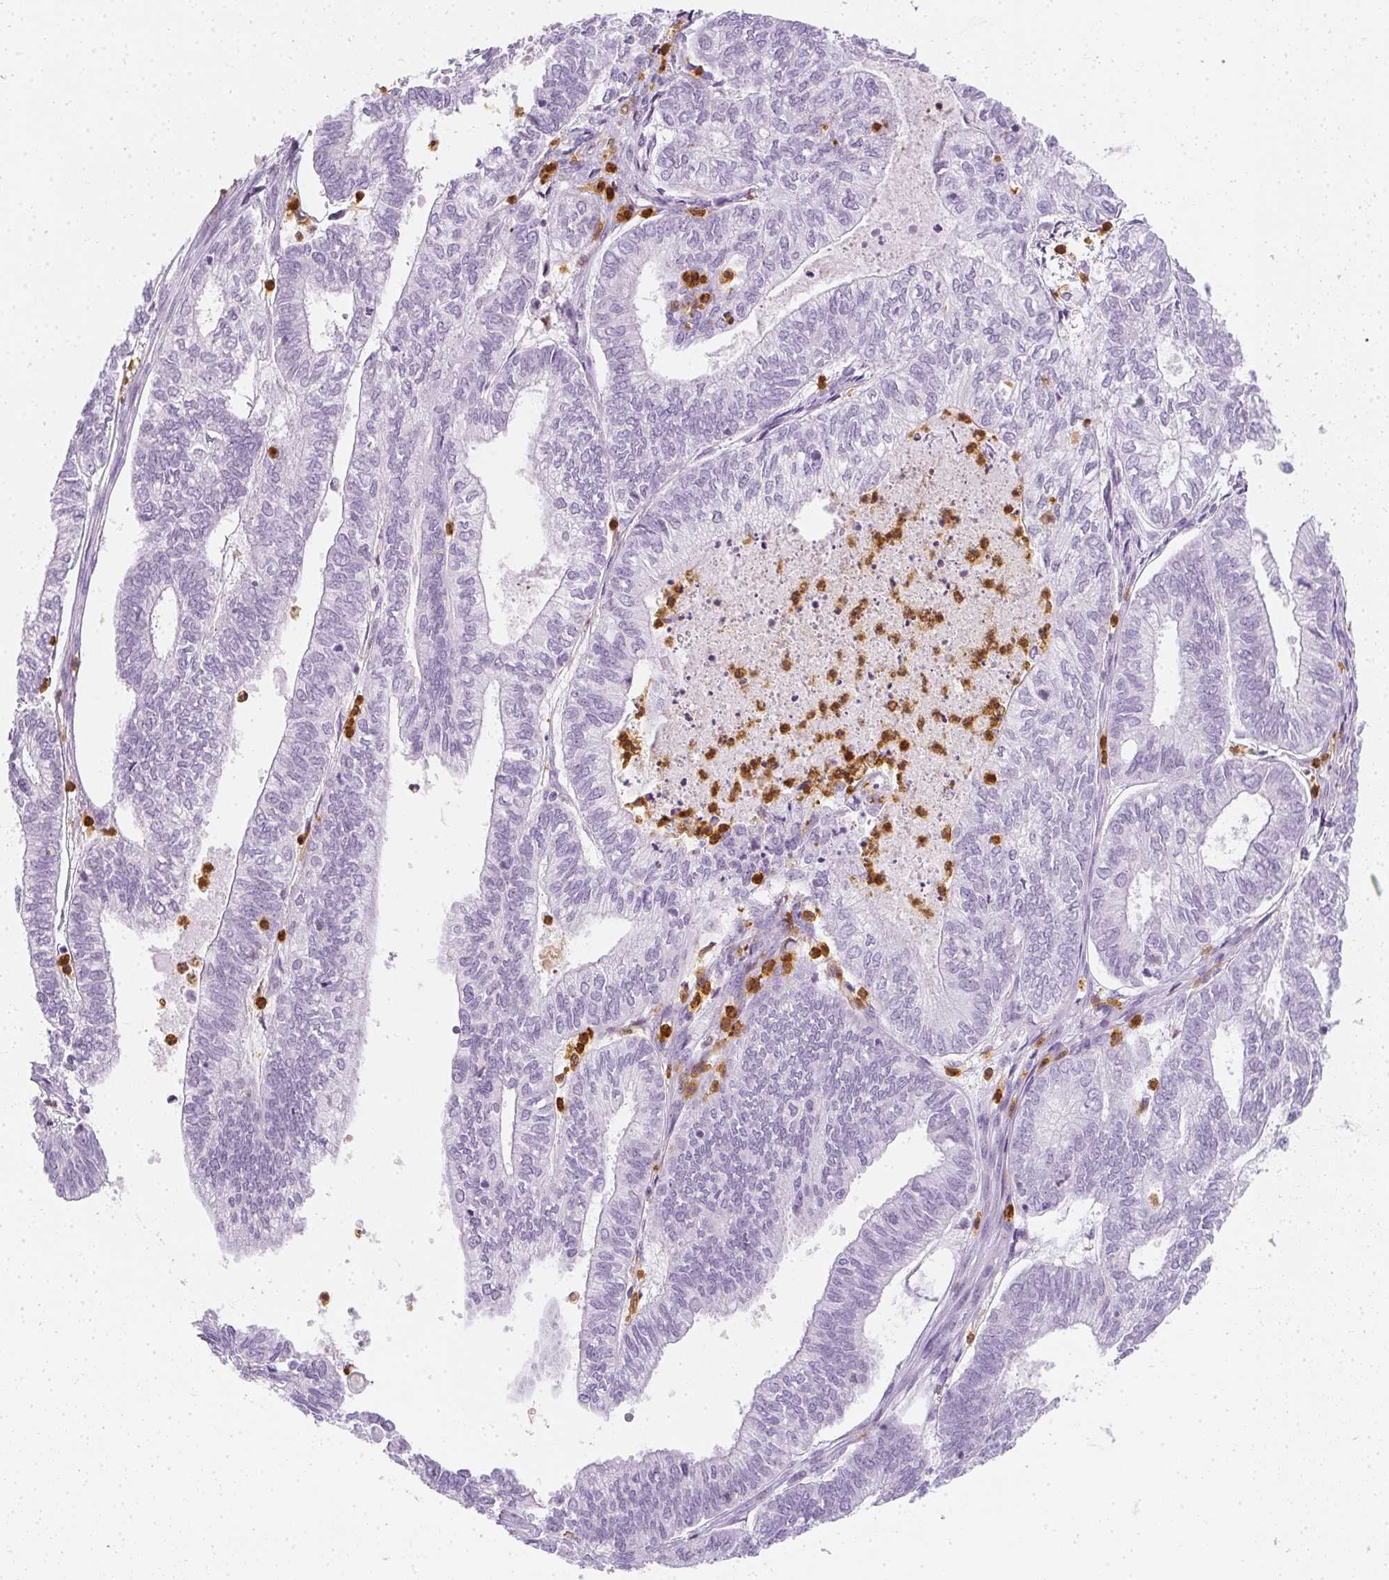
{"staining": {"intensity": "negative", "quantity": "none", "location": "none"}, "tissue": "ovarian cancer", "cell_type": "Tumor cells", "image_type": "cancer", "snomed": [{"axis": "morphology", "description": "Carcinoma, endometroid"}, {"axis": "topography", "description": "Ovary"}], "caption": "High magnification brightfield microscopy of ovarian cancer stained with DAB (3,3'-diaminobenzidine) (brown) and counterstained with hematoxylin (blue): tumor cells show no significant staining. The staining is performed using DAB (3,3'-diaminobenzidine) brown chromogen with nuclei counter-stained in using hematoxylin.", "gene": "HK3", "patient": {"sex": "female", "age": 64}}